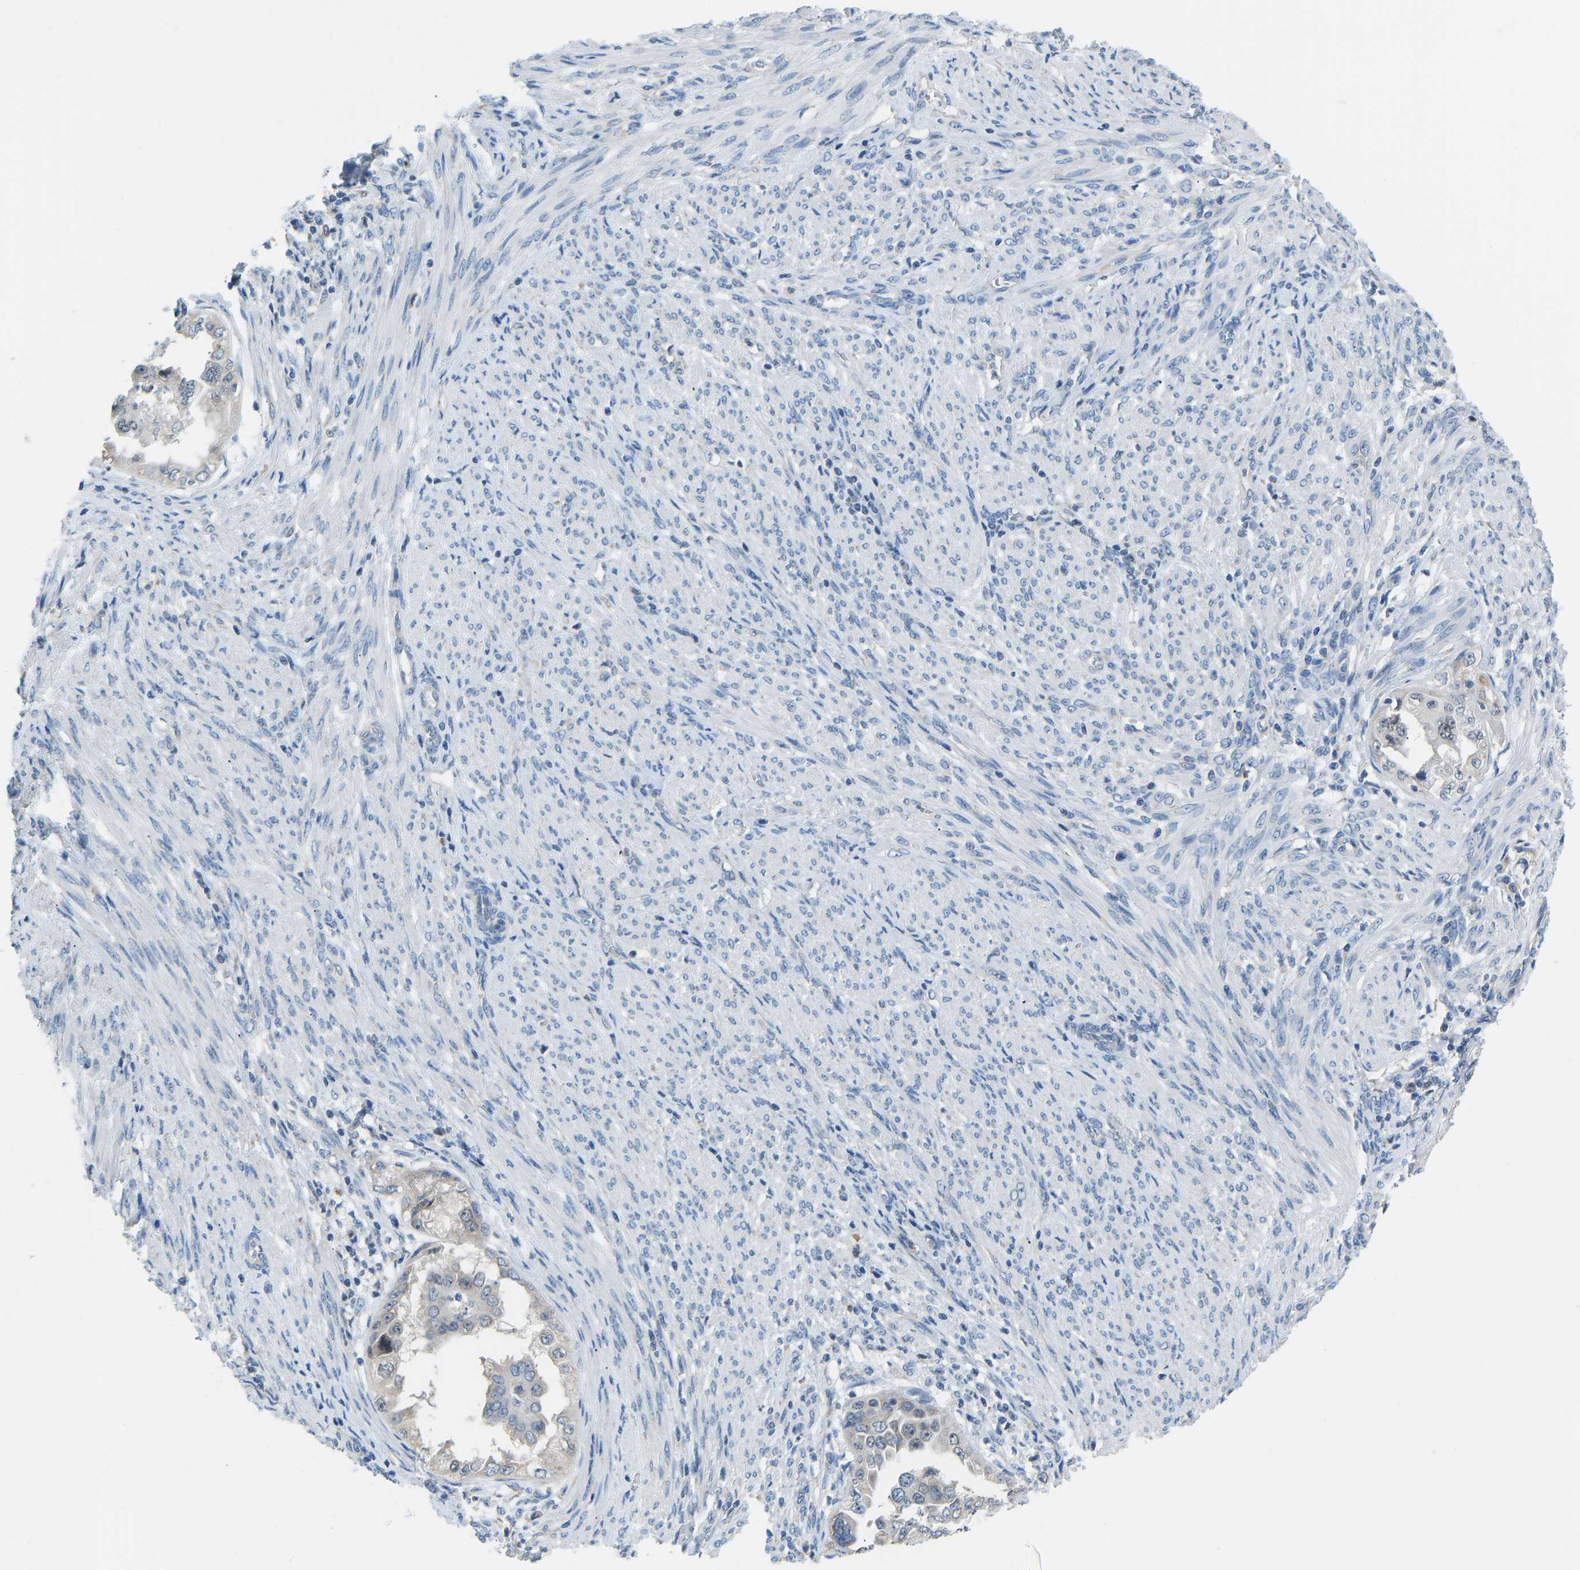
{"staining": {"intensity": "negative", "quantity": "none", "location": "none"}, "tissue": "endometrial cancer", "cell_type": "Tumor cells", "image_type": "cancer", "snomed": [{"axis": "morphology", "description": "Adenocarcinoma, NOS"}, {"axis": "topography", "description": "Endometrium"}], "caption": "Photomicrograph shows no protein staining in tumor cells of endometrial cancer tissue.", "gene": "VRK1", "patient": {"sex": "female", "age": 85}}